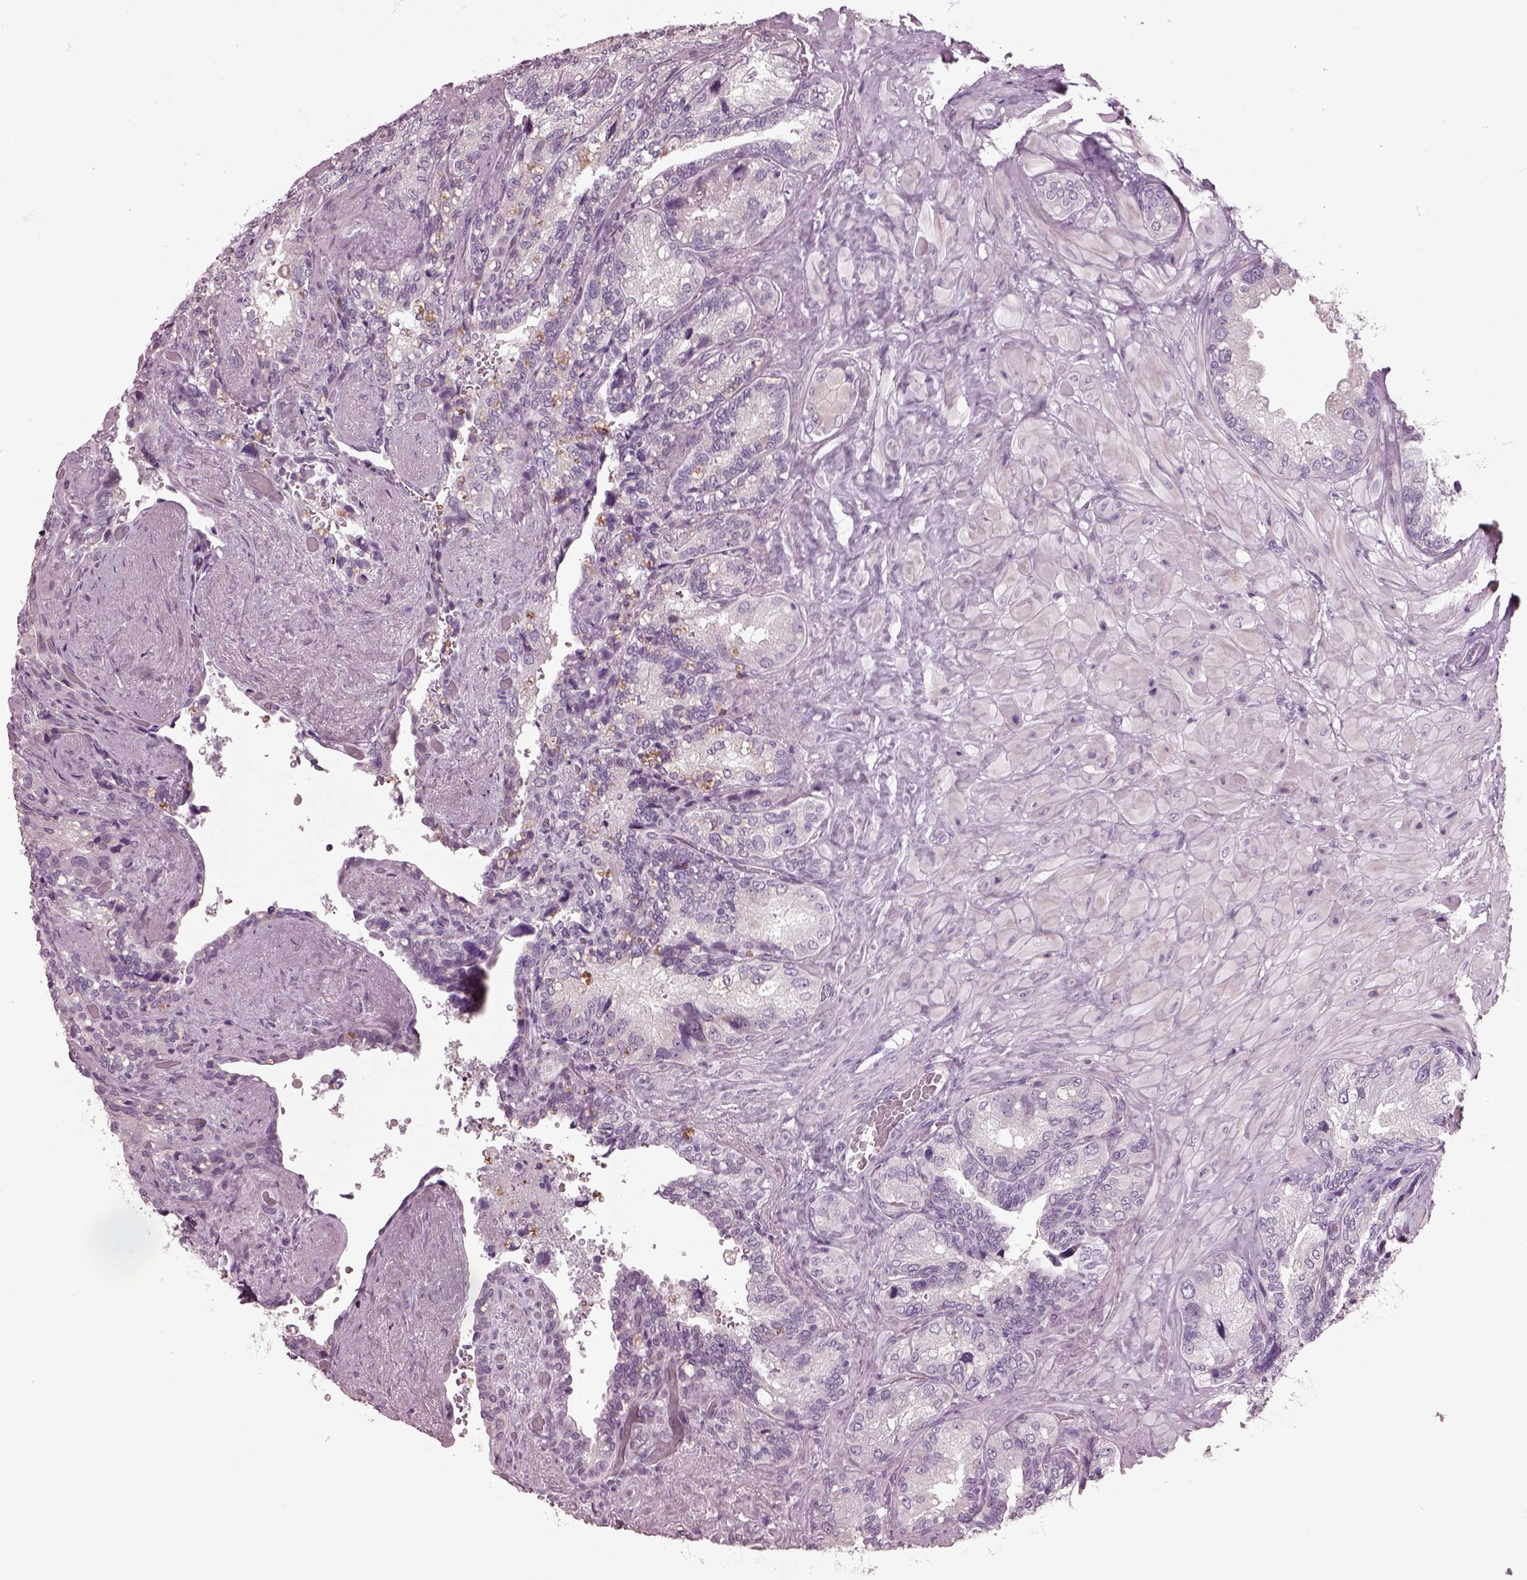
{"staining": {"intensity": "negative", "quantity": "none", "location": "none"}, "tissue": "seminal vesicle", "cell_type": "Glandular cells", "image_type": "normal", "snomed": [{"axis": "morphology", "description": "Normal tissue, NOS"}, {"axis": "topography", "description": "Seminal veicle"}], "caption": "IHC image of normal seminal vesicle stained for a protein (brown), which demonstrates no expression in glandular cells.", "gene": "PRR9", "patient": {"sex": "male", "age": 69}}